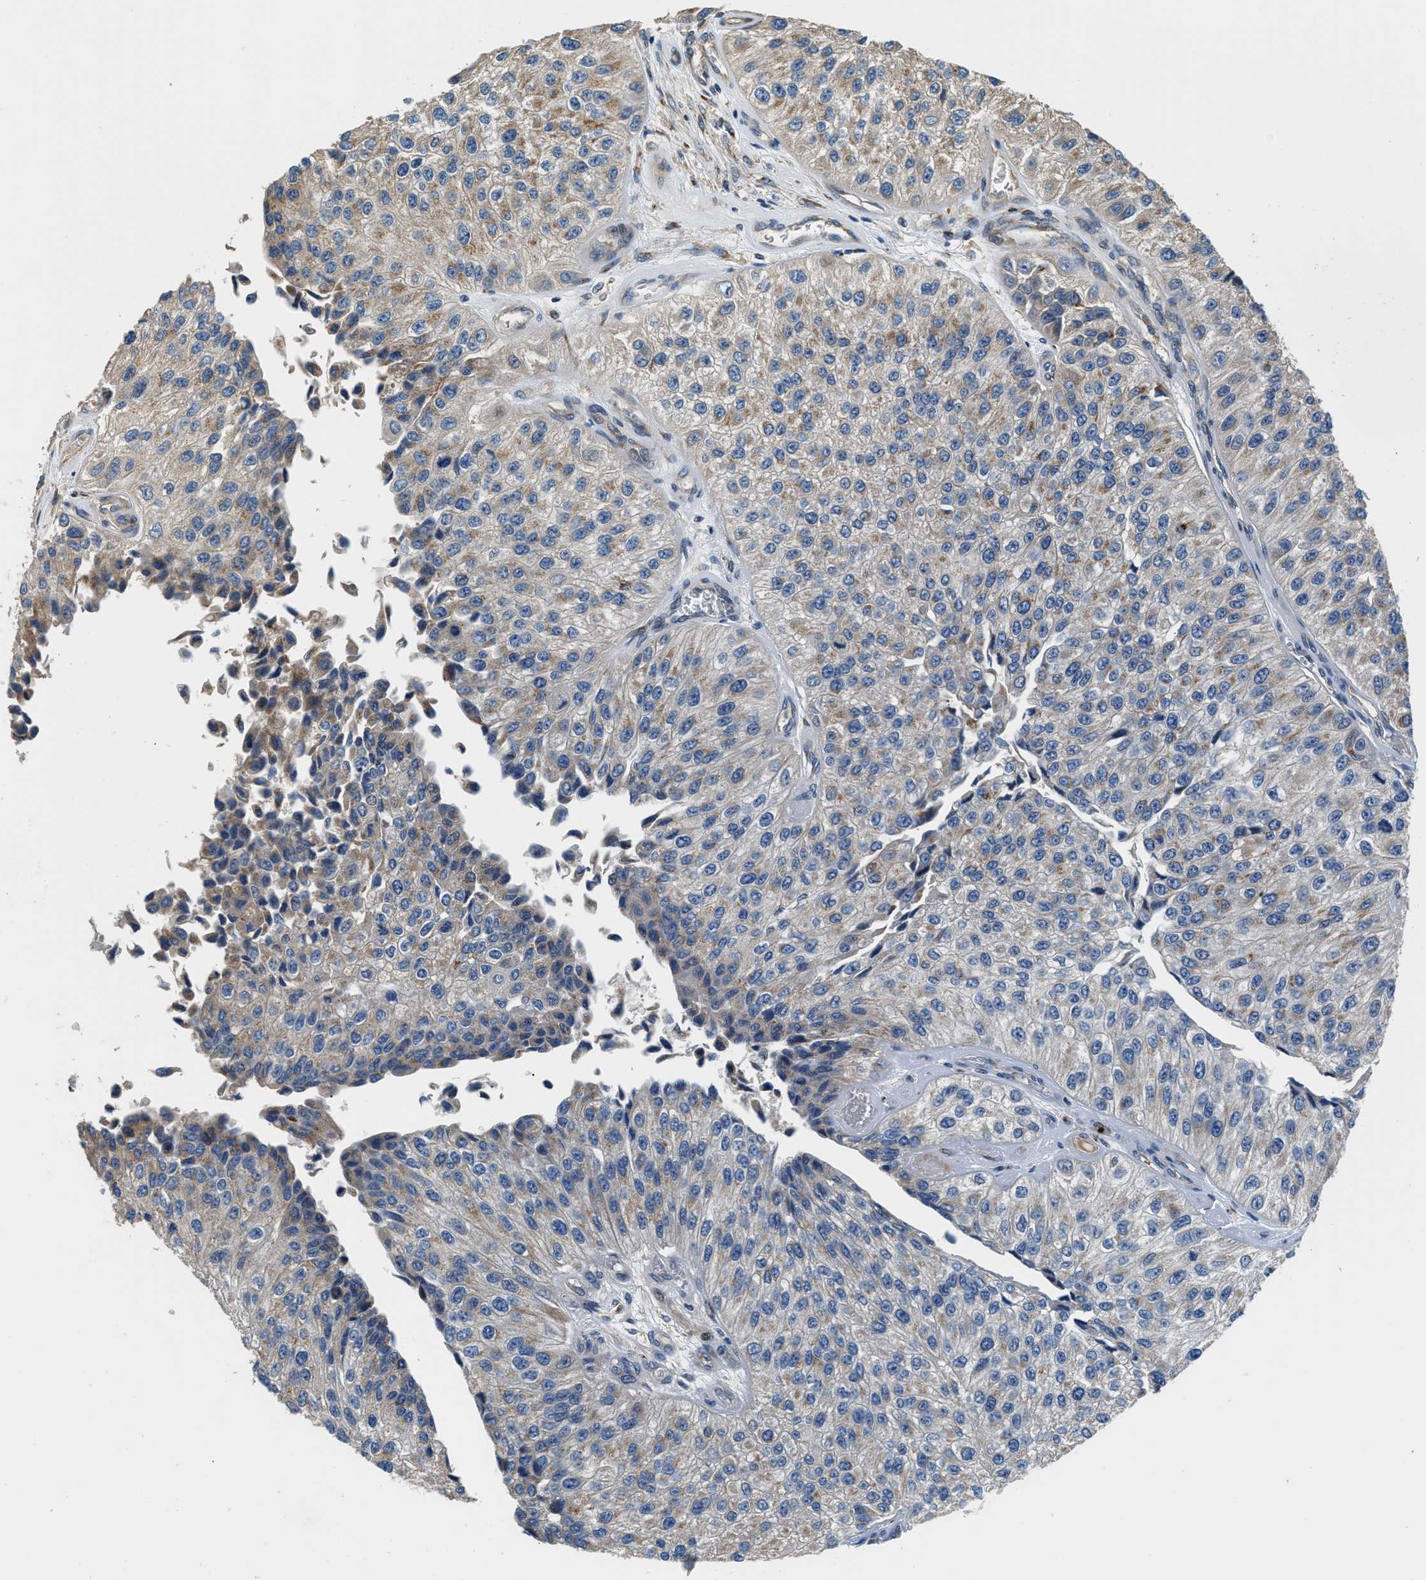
{"staining": {"intensity": "weak", "quantity": "25%-75%", "location": "cytoplasmic/membranous"}, "tissue": "urothelial cancer", "cell_type": "Tumor cells", "image_type": "cancer", "snomed": [{"axis": "morphology", "description": "Urothelial carcinoma, High grade"}, {"axis": "topography", "description": "Kidney"}, {"axis": "topography", "description": "Urinary bladder"}], "caption": "Protein staining demonstrates weak cytoplasmic/membranous staining in about 25%-75% of tumor cells in urothelial cancer.", "gene": "FUT8", "patient": {"sex": "male", "age": 77}}